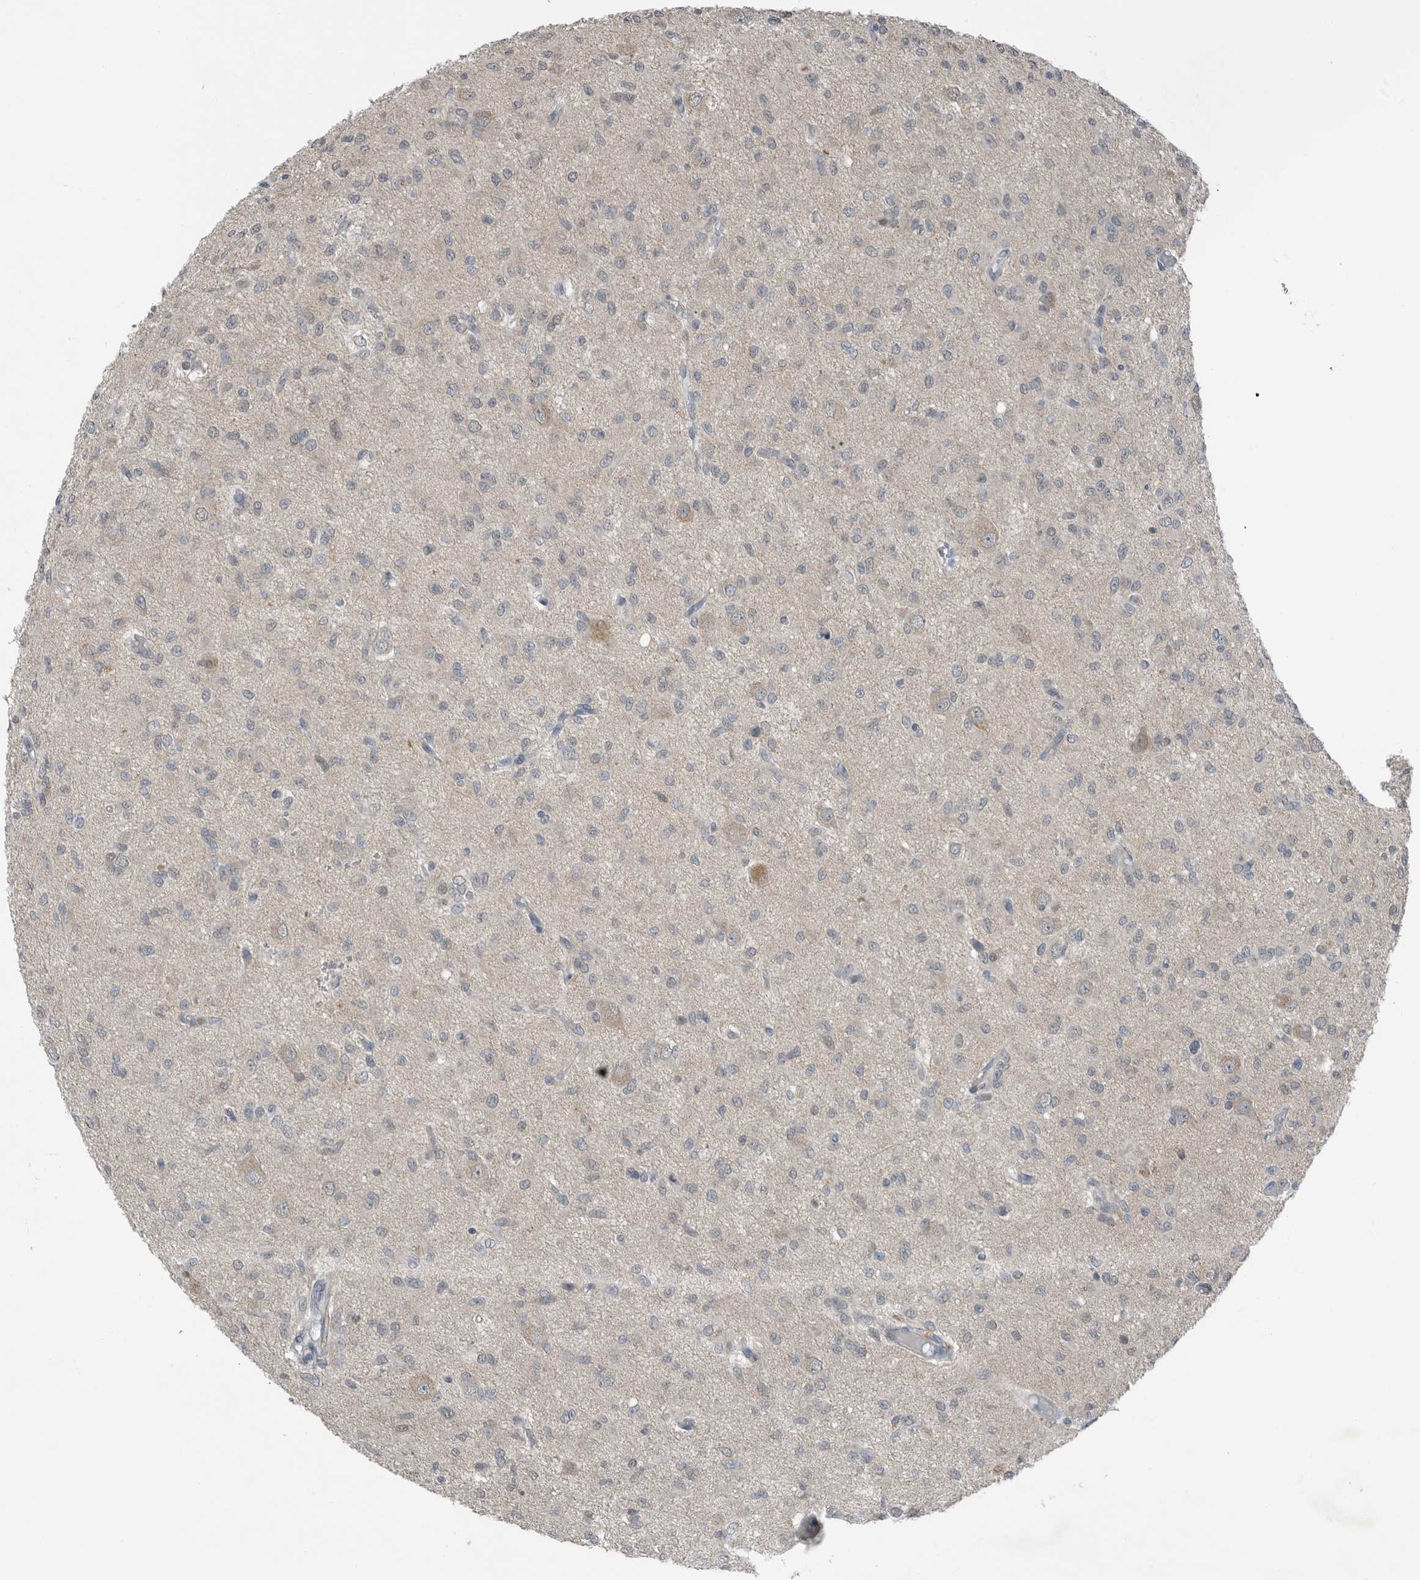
{"staining": {"intensity": "negative", "quantity": "none", "location": "none"}, "tissue": "glioma", "cell_type": "Tumor cells", "image_type": "cancer", "snomed": [{"axis": "morphology", "description": "Glioma, malignant, High grade"}, {"axis": "topography", "description": "Brain"}], "caption": "This is an immunohistochemistry histopathology image of glioma. There is no expression in tumor cells.", "gene": "MFAP3L", "patient": {"sex": "female", "age": 59}}